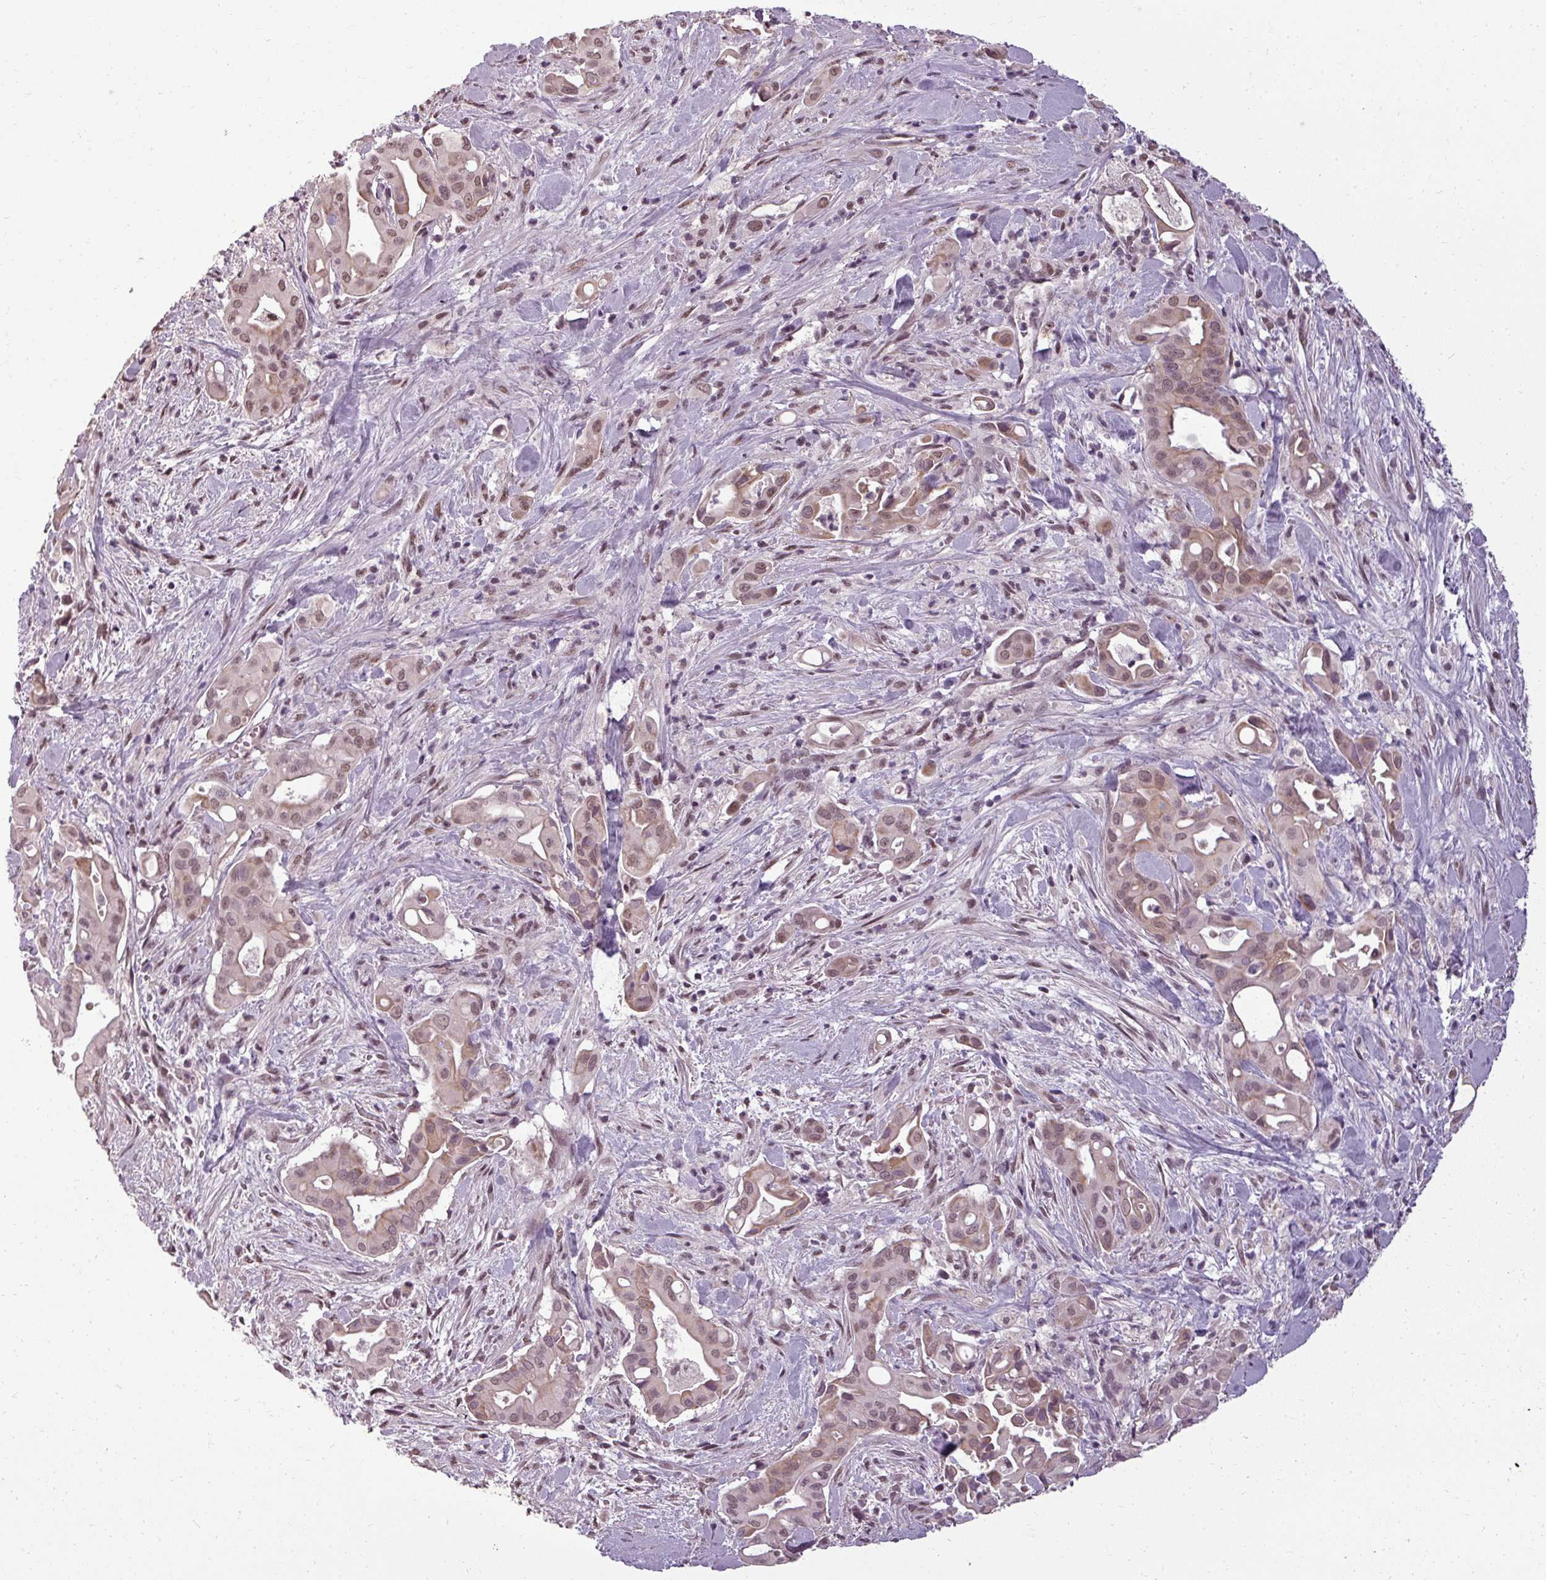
{"staining": {"intensity": "moderate", "quantity": ">75%", "location": "cytoplasmic/membranous,nuclear"}, "tissue": "liver cancer", "cell_type": "Tumor cells", "image_type": "cancer", "snomed": [{"axis": "morphology", "description": "Cholangiocarcinoma"}, {"axis": "topography", "description": "Liver"}], "caption": "Immunohistochemical staining of human liver cancer (cholangiocarcinoma) exhibits medium levels of moderate cytoplasmic/membranous and nuclear protein positivity in about >75% of tumor cells. (Stains: DAB (3,3'-diaminobenzidine) in brown, nuclei in blue, Microscopy: brightfield microscopy at high magnification).", "gene": "BCAS3", "patient": {"sex": "female", "age": 68}}